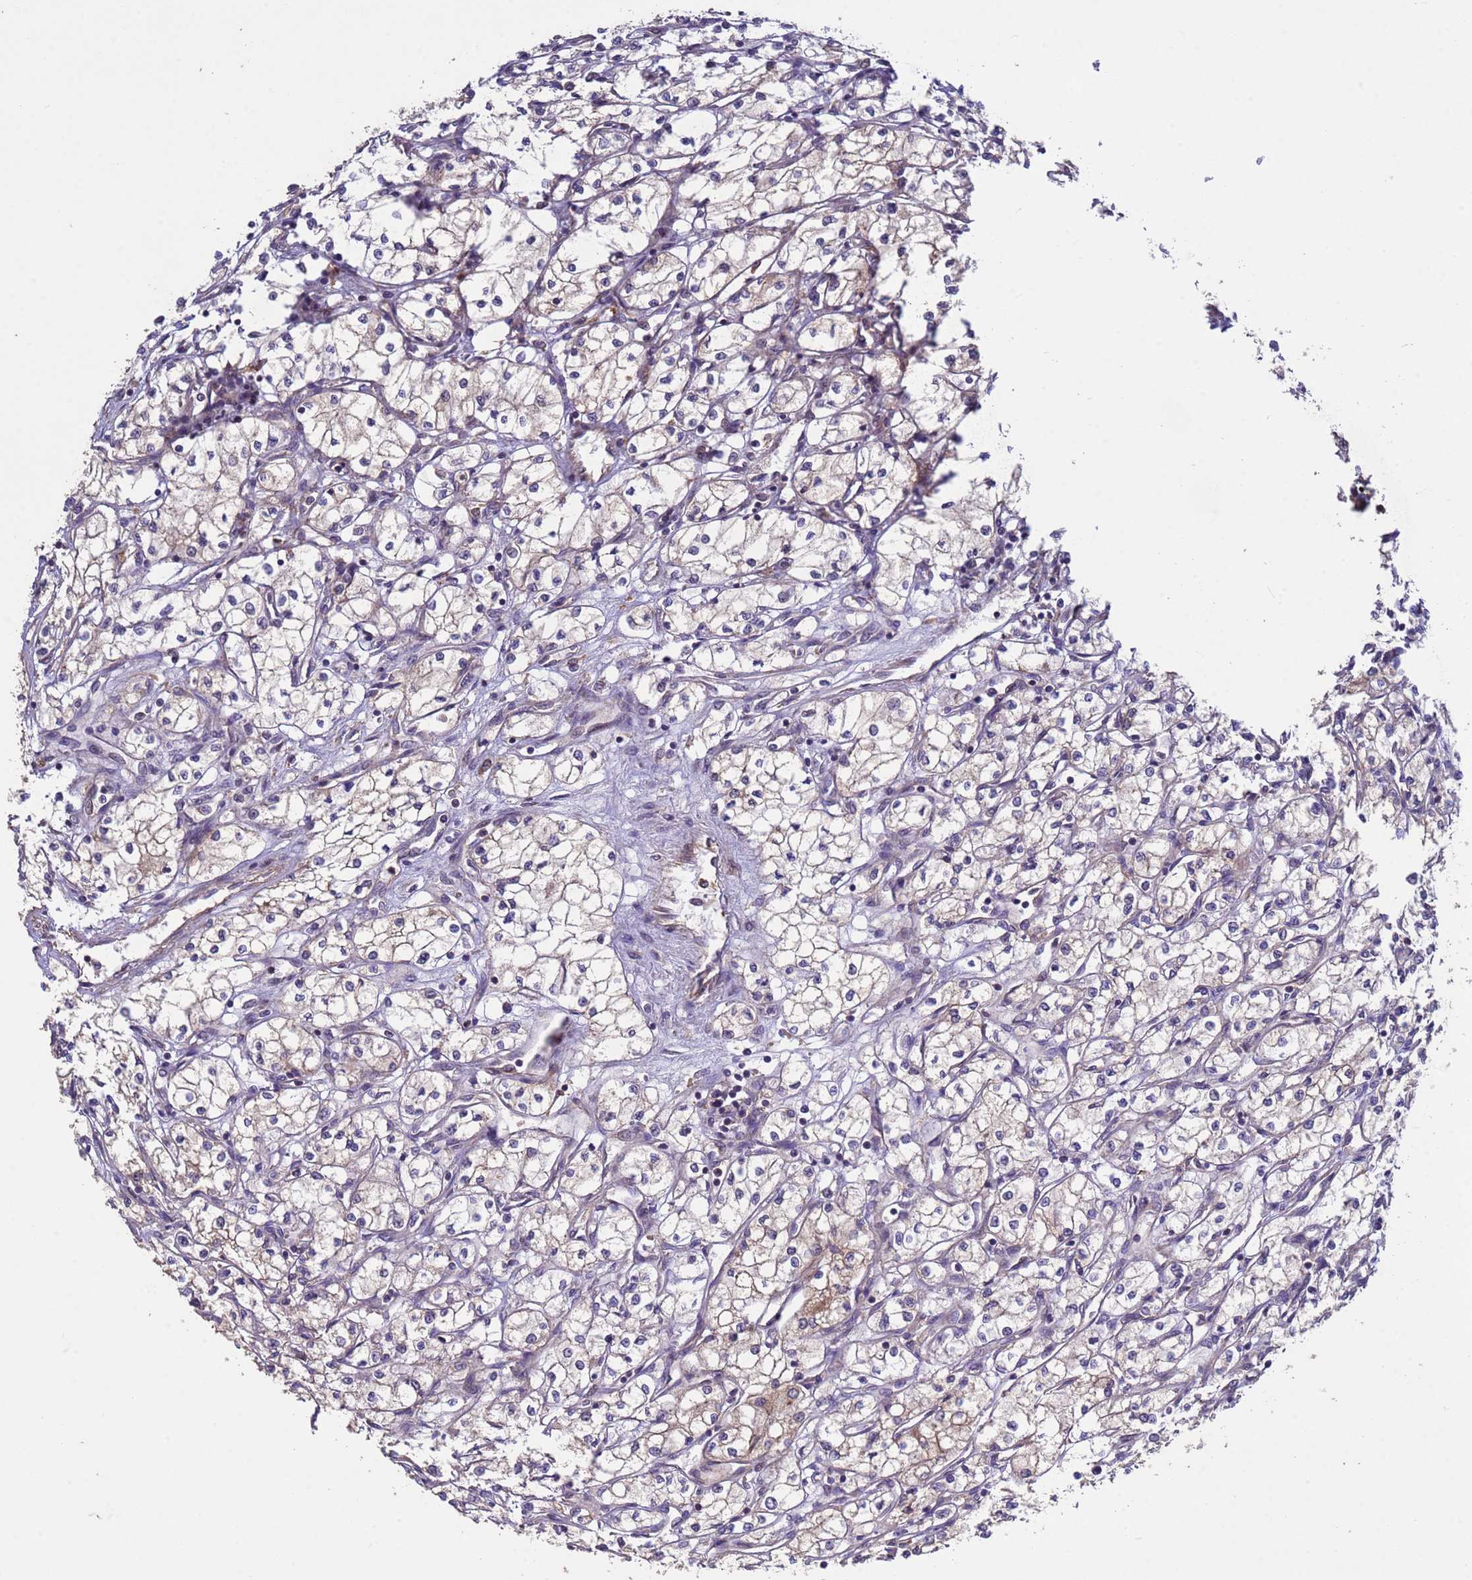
{"staining": {"intensity": "weak", "quantity": "<25%", "location": "cytoplasmic/membranous"}, "tissue": "renal cancer", "cell_type": "Tumor cells", "image_type": "cancer", "snomed": [{"axis": "morphology", "description": "Adenocarcinoma, NOS"}, {"axis": "topography", "description": "Kidney"}], "caption": "Micrograph shows no significant protein expression in tumor cells of renal cancer (adenocarcinoma). (DAB (3,3'-diaminobenzidine) immunohistochemistry (IHC), high magnification).", "gene": "RAB10", "patient": {"sex": "male", "age": 59}}